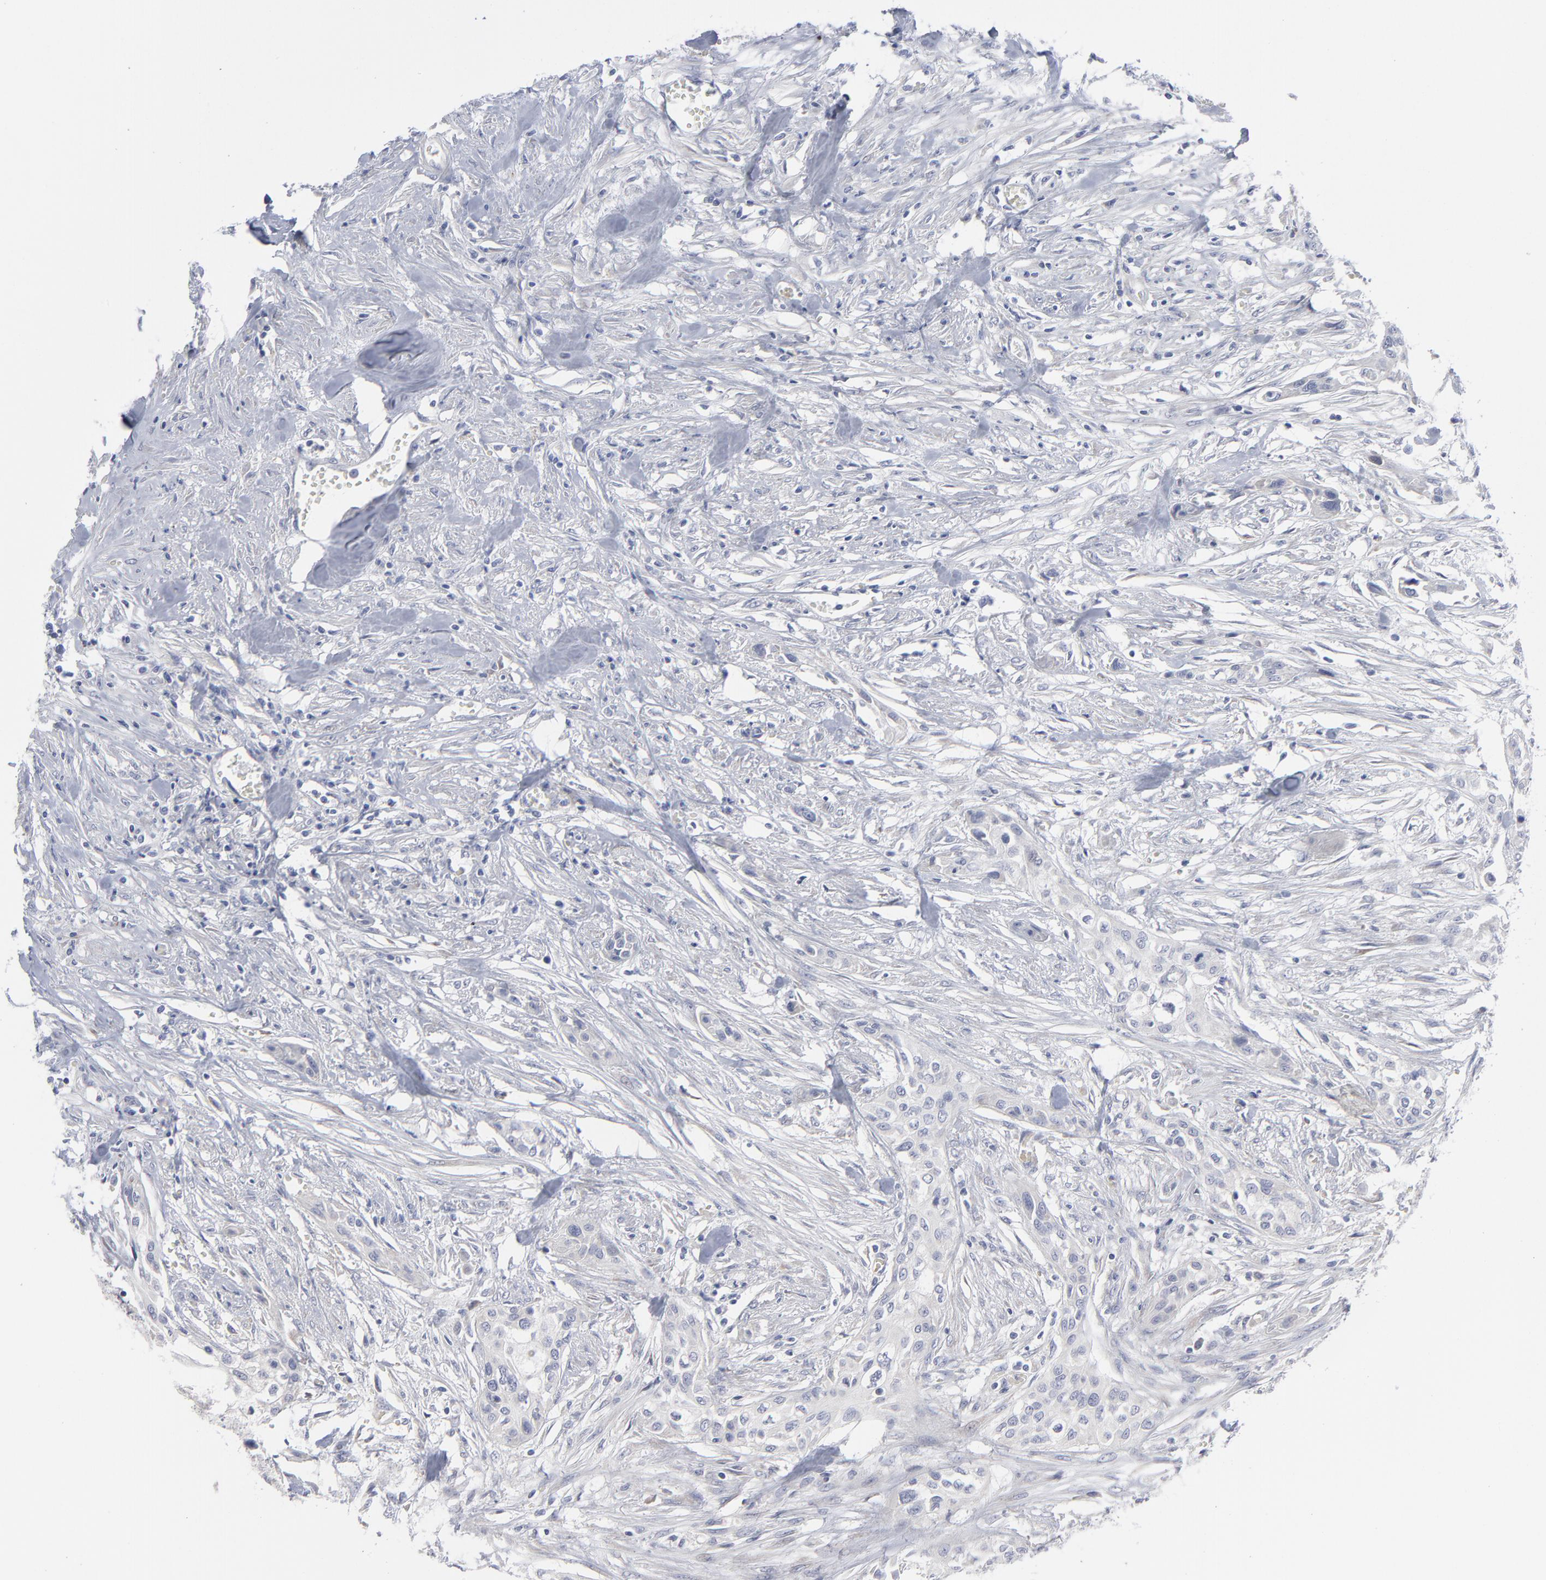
{"staining": {"intensity": "negative", "quantity": "none", "location": "none"}, "tissue": "urothelial cancer", "cell_type": "Tumor cells", "image_type": "cancer", "snomed": [{"axis": "morphology", "description": "Urothelial carcinoma, High grade"}, {"axis": "topography", "description": "Urinary bladder"}], "caption": "Tumor cells show no significant protein expression in urothelial cancer.", "gene": "RPS24", "patient": {"sex": "male", "age": 74}}